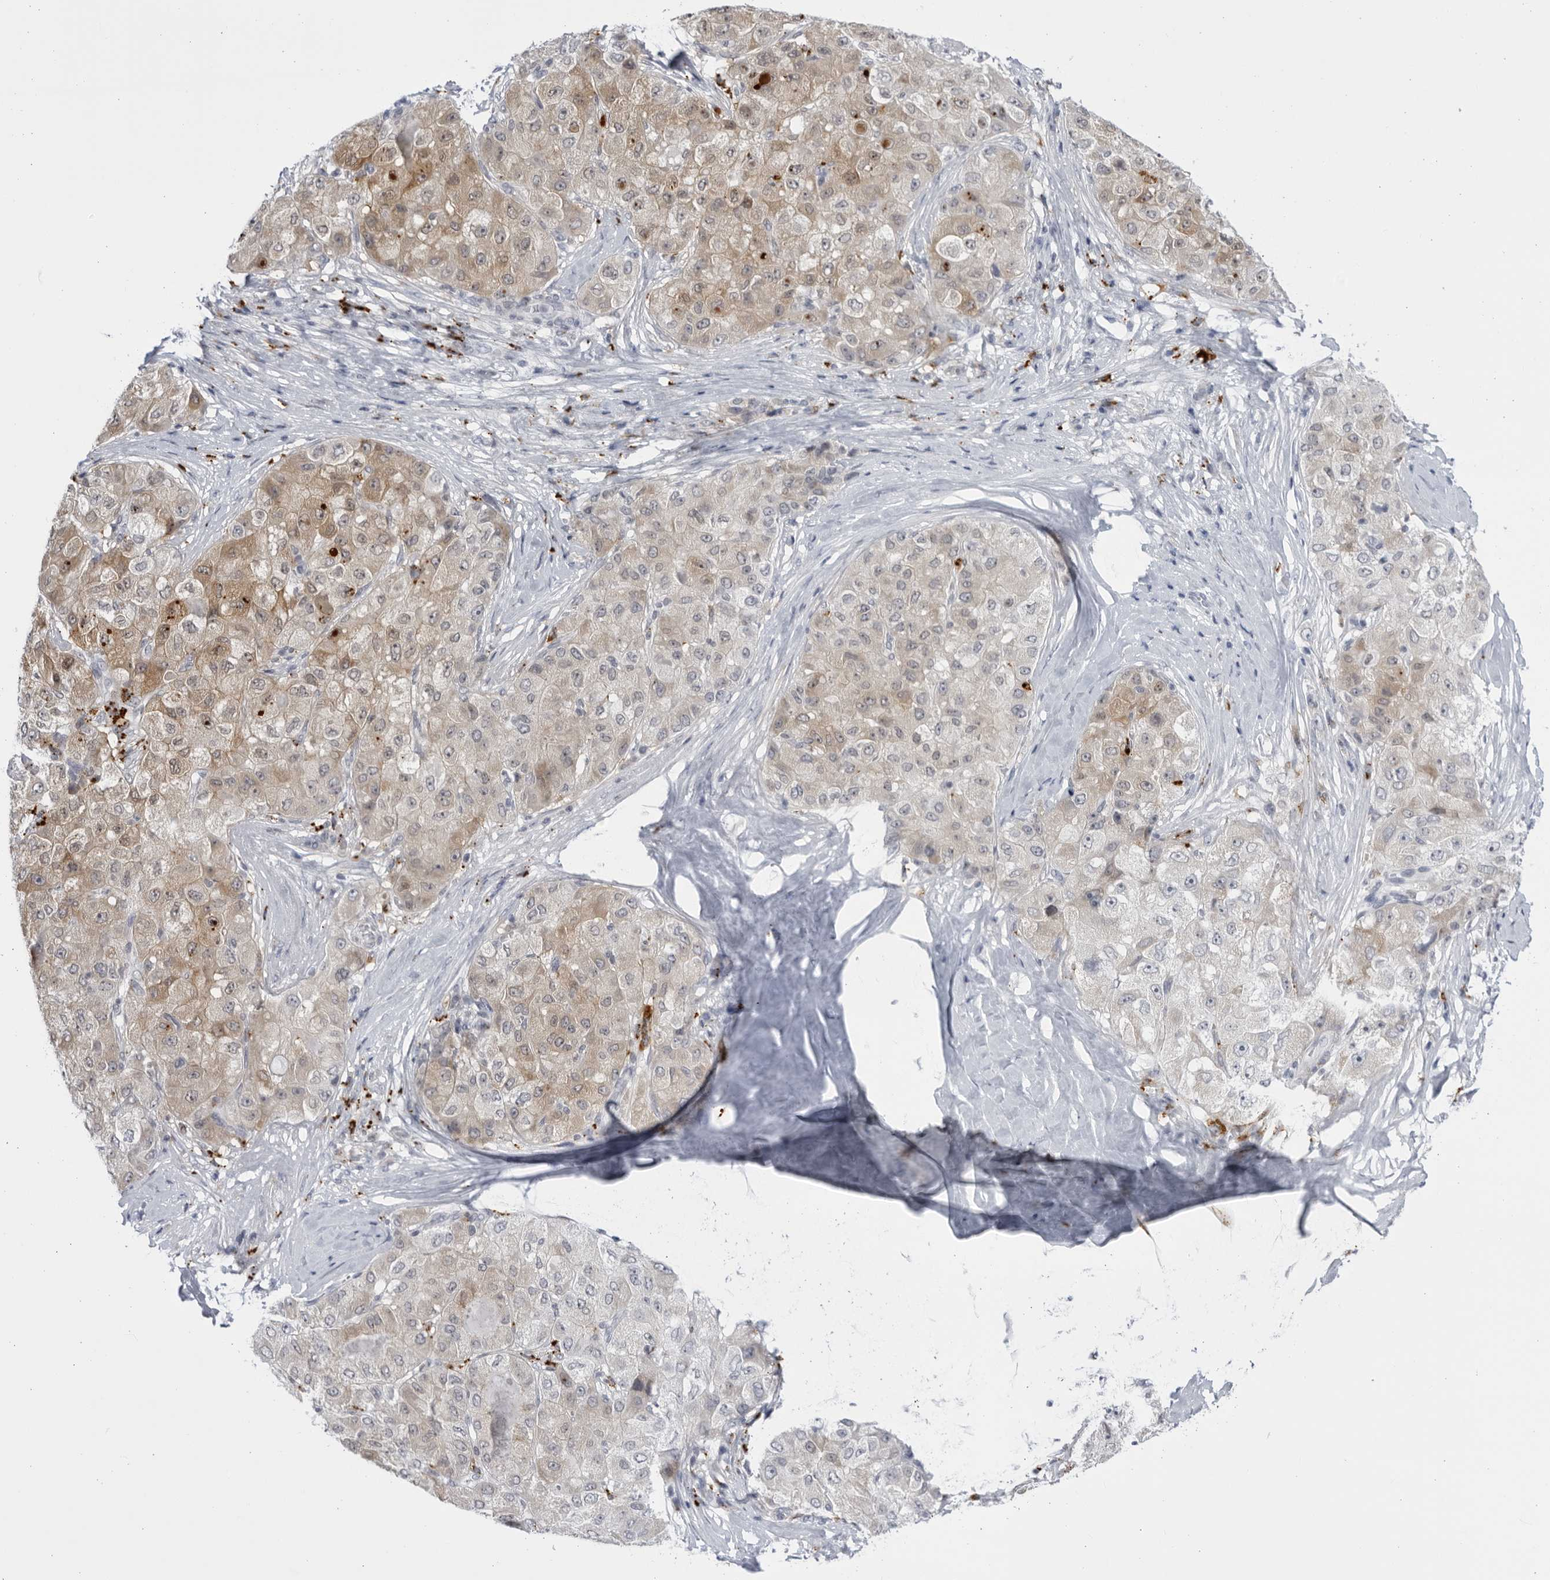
{"staining": {"intensity": "weak", "quantity": "25%-75%", "location": "cytoplasmic/membranous"}, "tissue": "liver cancer", "cell_type": "Tumor cells", "image_type": "cancer", "snomed": [{"axis": "morphology", "description": "Carcinoma, Hepatocellular, NOS"}, {"axis": "topography", "description": "Liver"}], "caption": "Protein expression analysis of human liver hepatocellular carcinoma reveals weak cytoplasmic/membranous expression in approximately 25%-75% of tumor cells.", "gene": "CCDC181", "patient": {"sex": "male", "age": 80}}